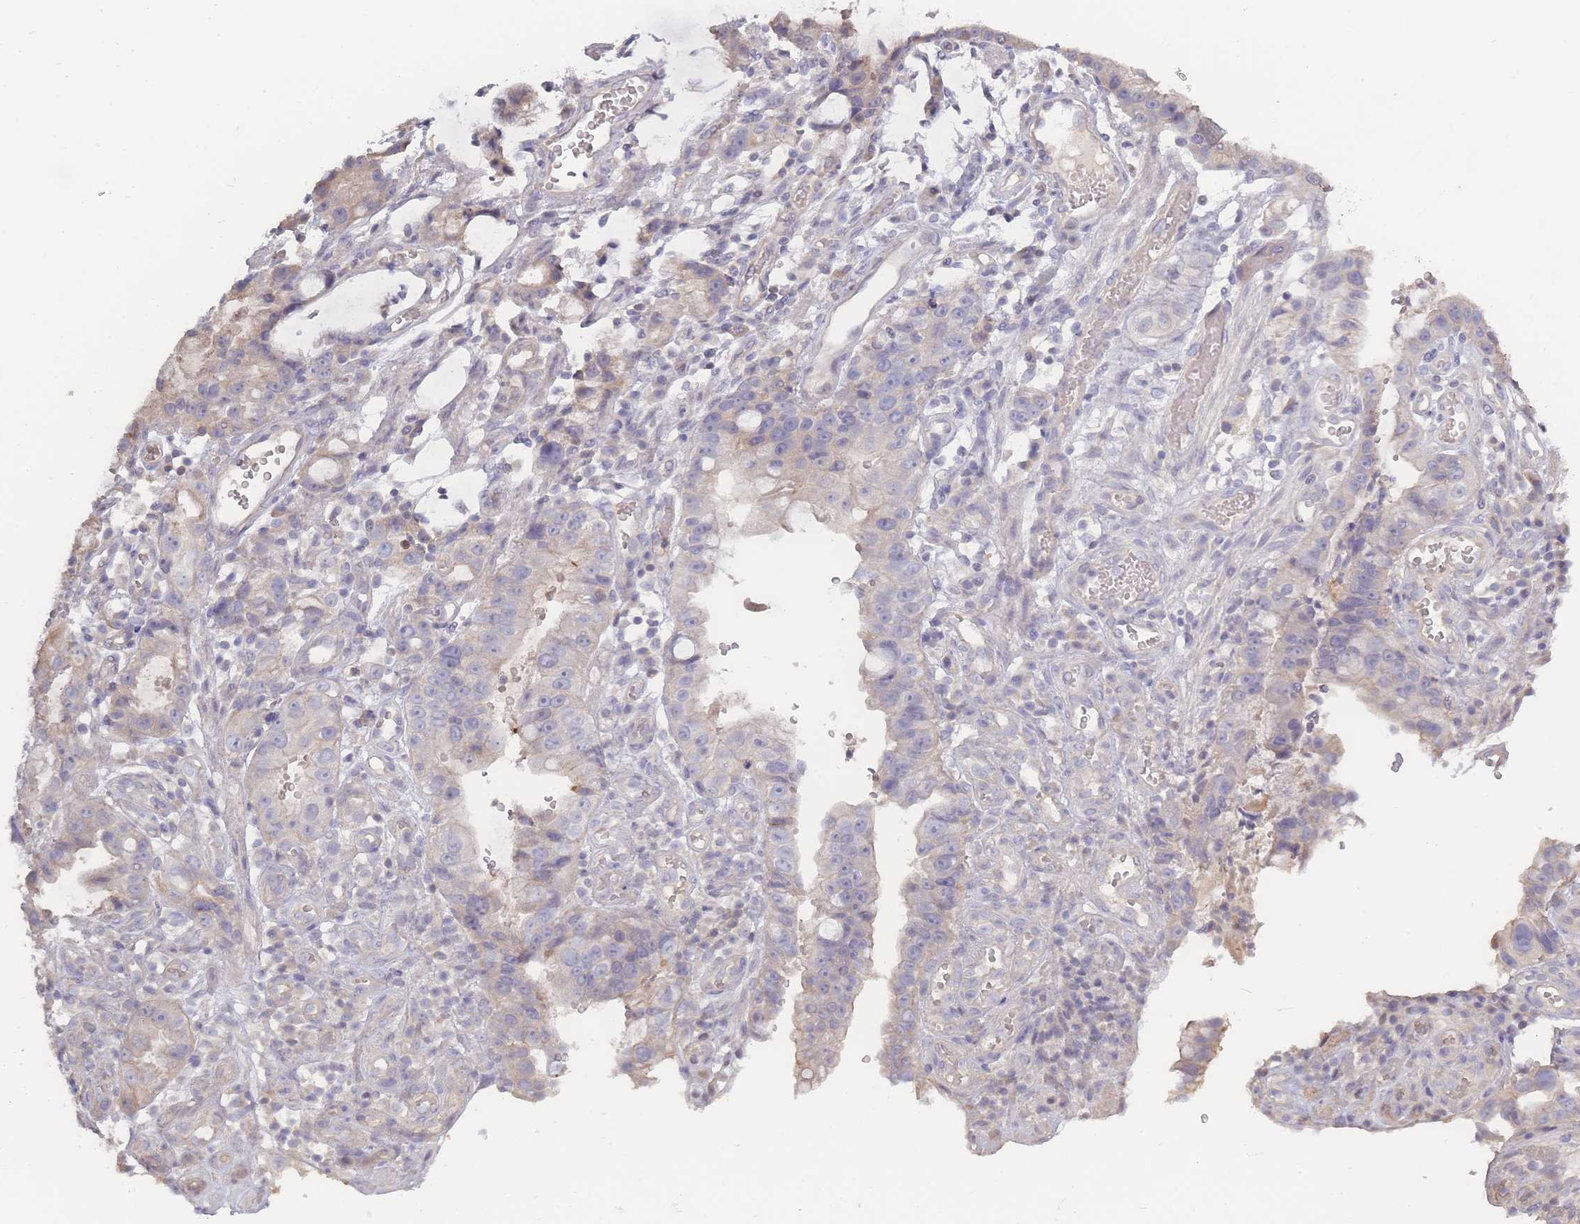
{"staining": {"intensity": "weak", "quantity": "25%-75%", "location": "cytoplasmic/membranous"}, "tissue": "stomach cancer", "cell_type": "Tumor cells", "image_type": "cancer", "snomed": [{"axis": "morphology", "description": "Adenocarcinoma, NOS"}, {"axis": "topography", "description": "Stomach"}], "caption": "Immunohistochemistry (IHC) (DAB (3,3'-diaminobenzidine)) staining of stomach cancer (adenocarcinoma) reveals weak cytoplasmic/membranous protein positivity in approximately 25%-75% of tumor cells. Using DAB (3,3'-diaminobenzidine) (brown) and hematoxylin (blue) stains, captured at high magnification using brightfield microscopy.", "gene": "SPHKAP", "patient": {"sex": "male", "age": 55}}